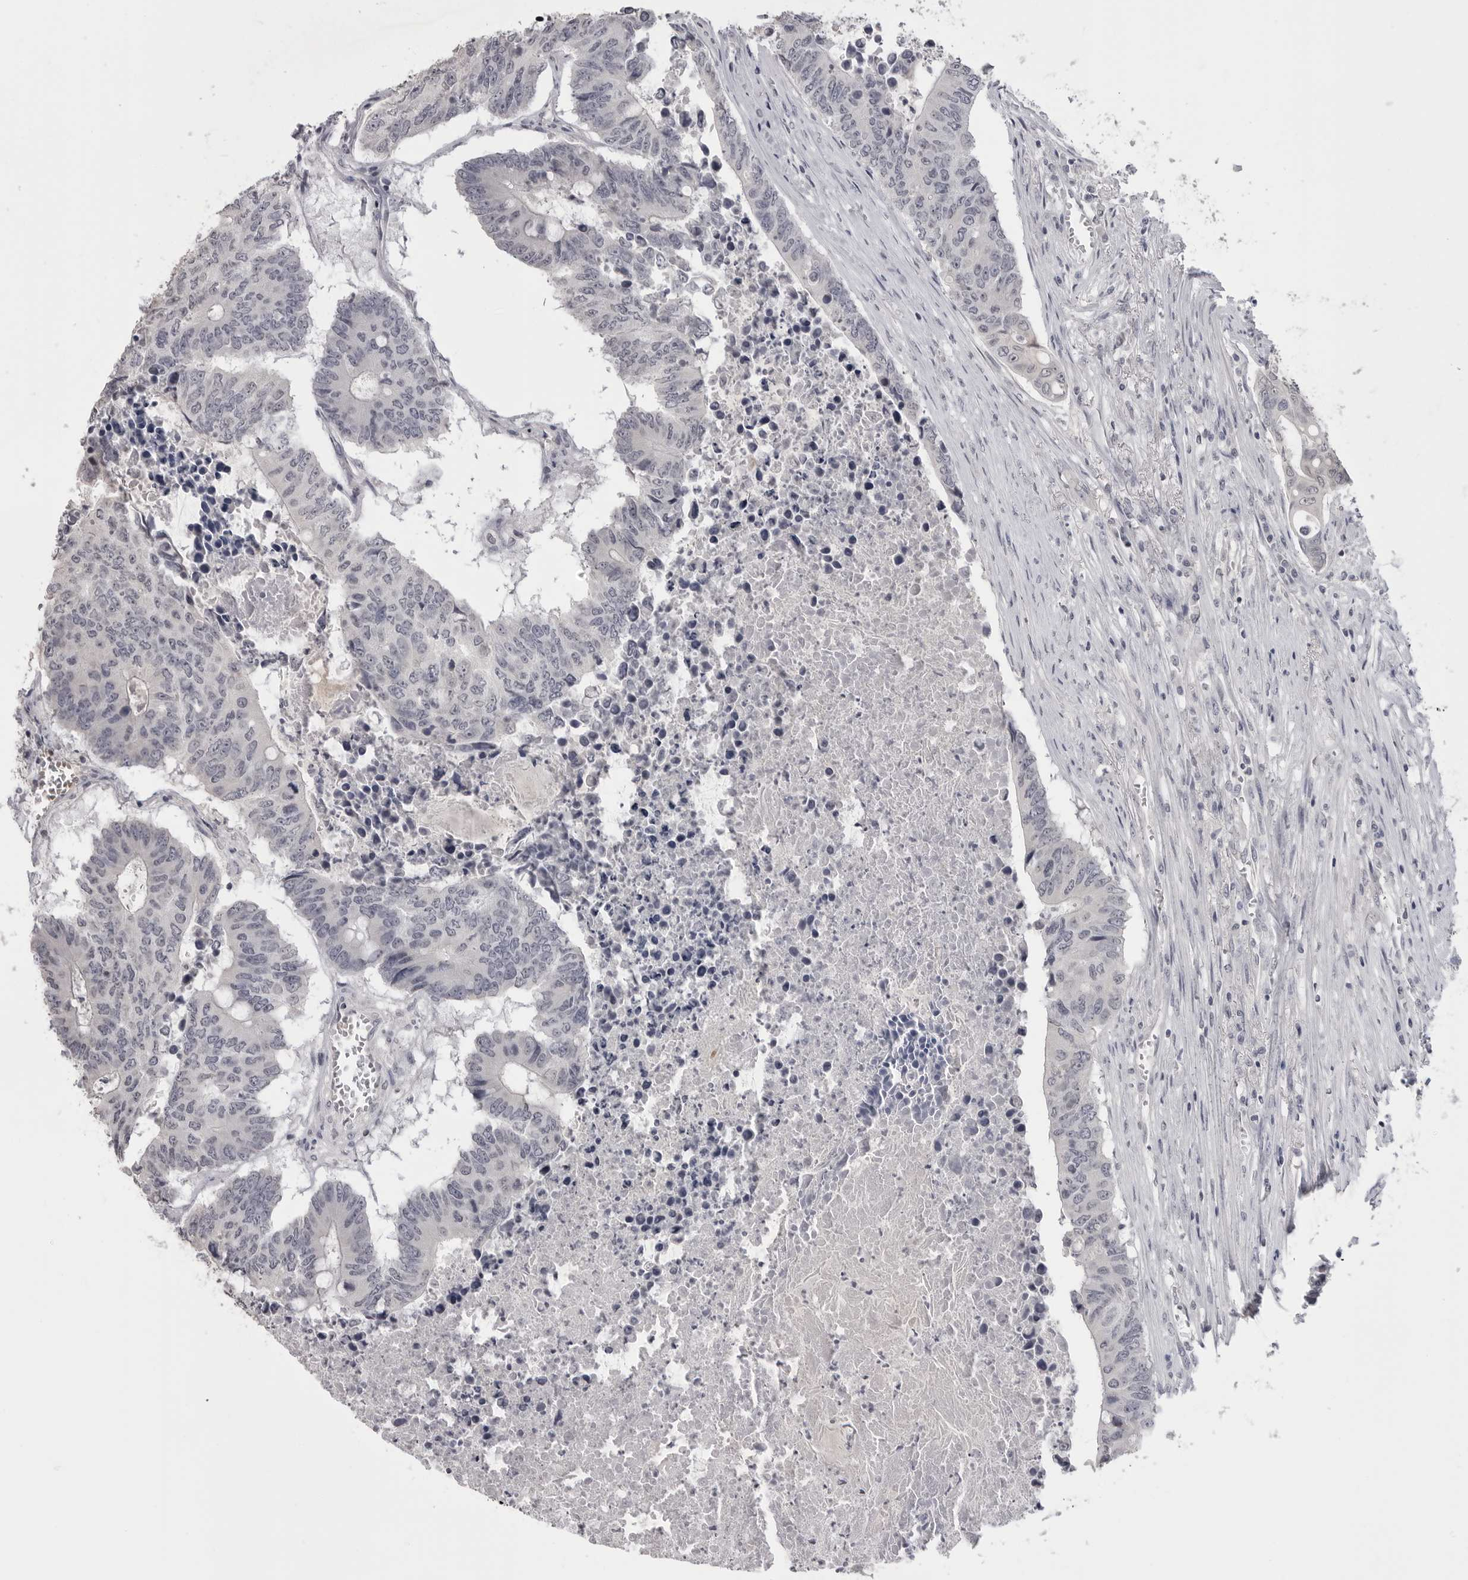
{"staining": {"intensity": "negative", "quantity": "none", "location": "none"}, "tissue": "colorectal cancer", "cell_type": "Tumor cells", "image_type": "cancer", "snomed": [{"axis": "morphology", "description": "Adenocarcinoma, NOS"}, {"axis": "topography", "description": "Colon"}], "caption": "Immunohistochemistry (IHC) image of neoplastic tissue: colorectal adenocarcinoma stained with DAB exhibits no significant protein positivity in tumor cells. Nuclei are stained in blue.", "gene": "GPN2", "patient": {"sex": "male", "age": 87}}